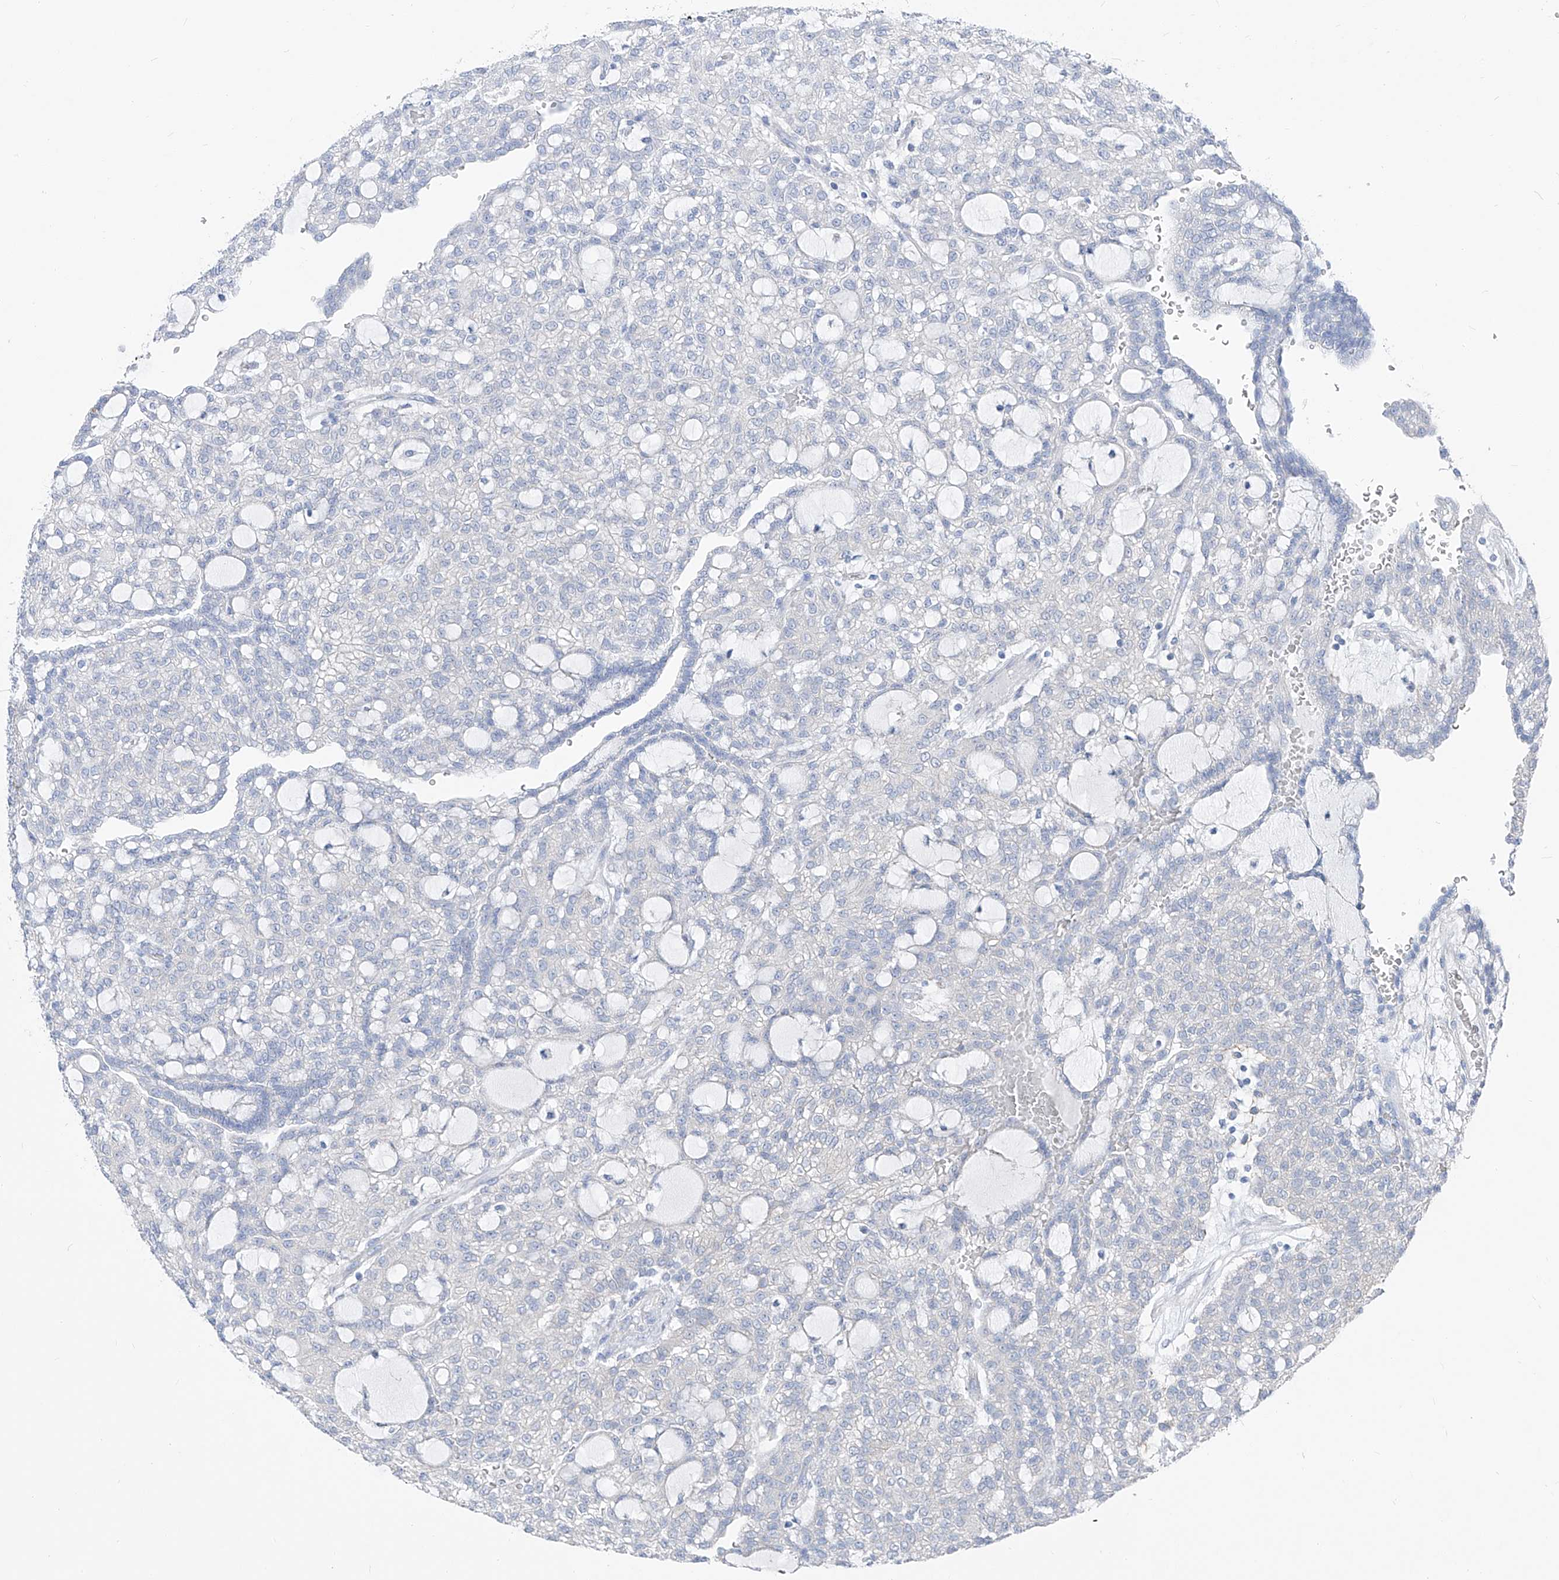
{"staining": {"intensity": "negative", "quantity": "none", "location": "none"}, "tissue": "renal cancer", "cell_type": "Tumor cells", "image_type": "cancer", "snomed": [{"axis": "morphology", "description": "Adenocarcinoma, NOS"}, {"axis": "topography", "description": "Kidney"}], "caption": "High power microscopy photomicrograph of an immunohistochemistry micrograph of renal cancer, revealing no significant positivity in tumor cells. The staining is performed using DAB (3,3'-diaminobenzidine) brown chromogen with nuclei counter-stained in using hematoxylin.", "gene": "UFL1", "patient": {"sex": "male", "age": 63}}